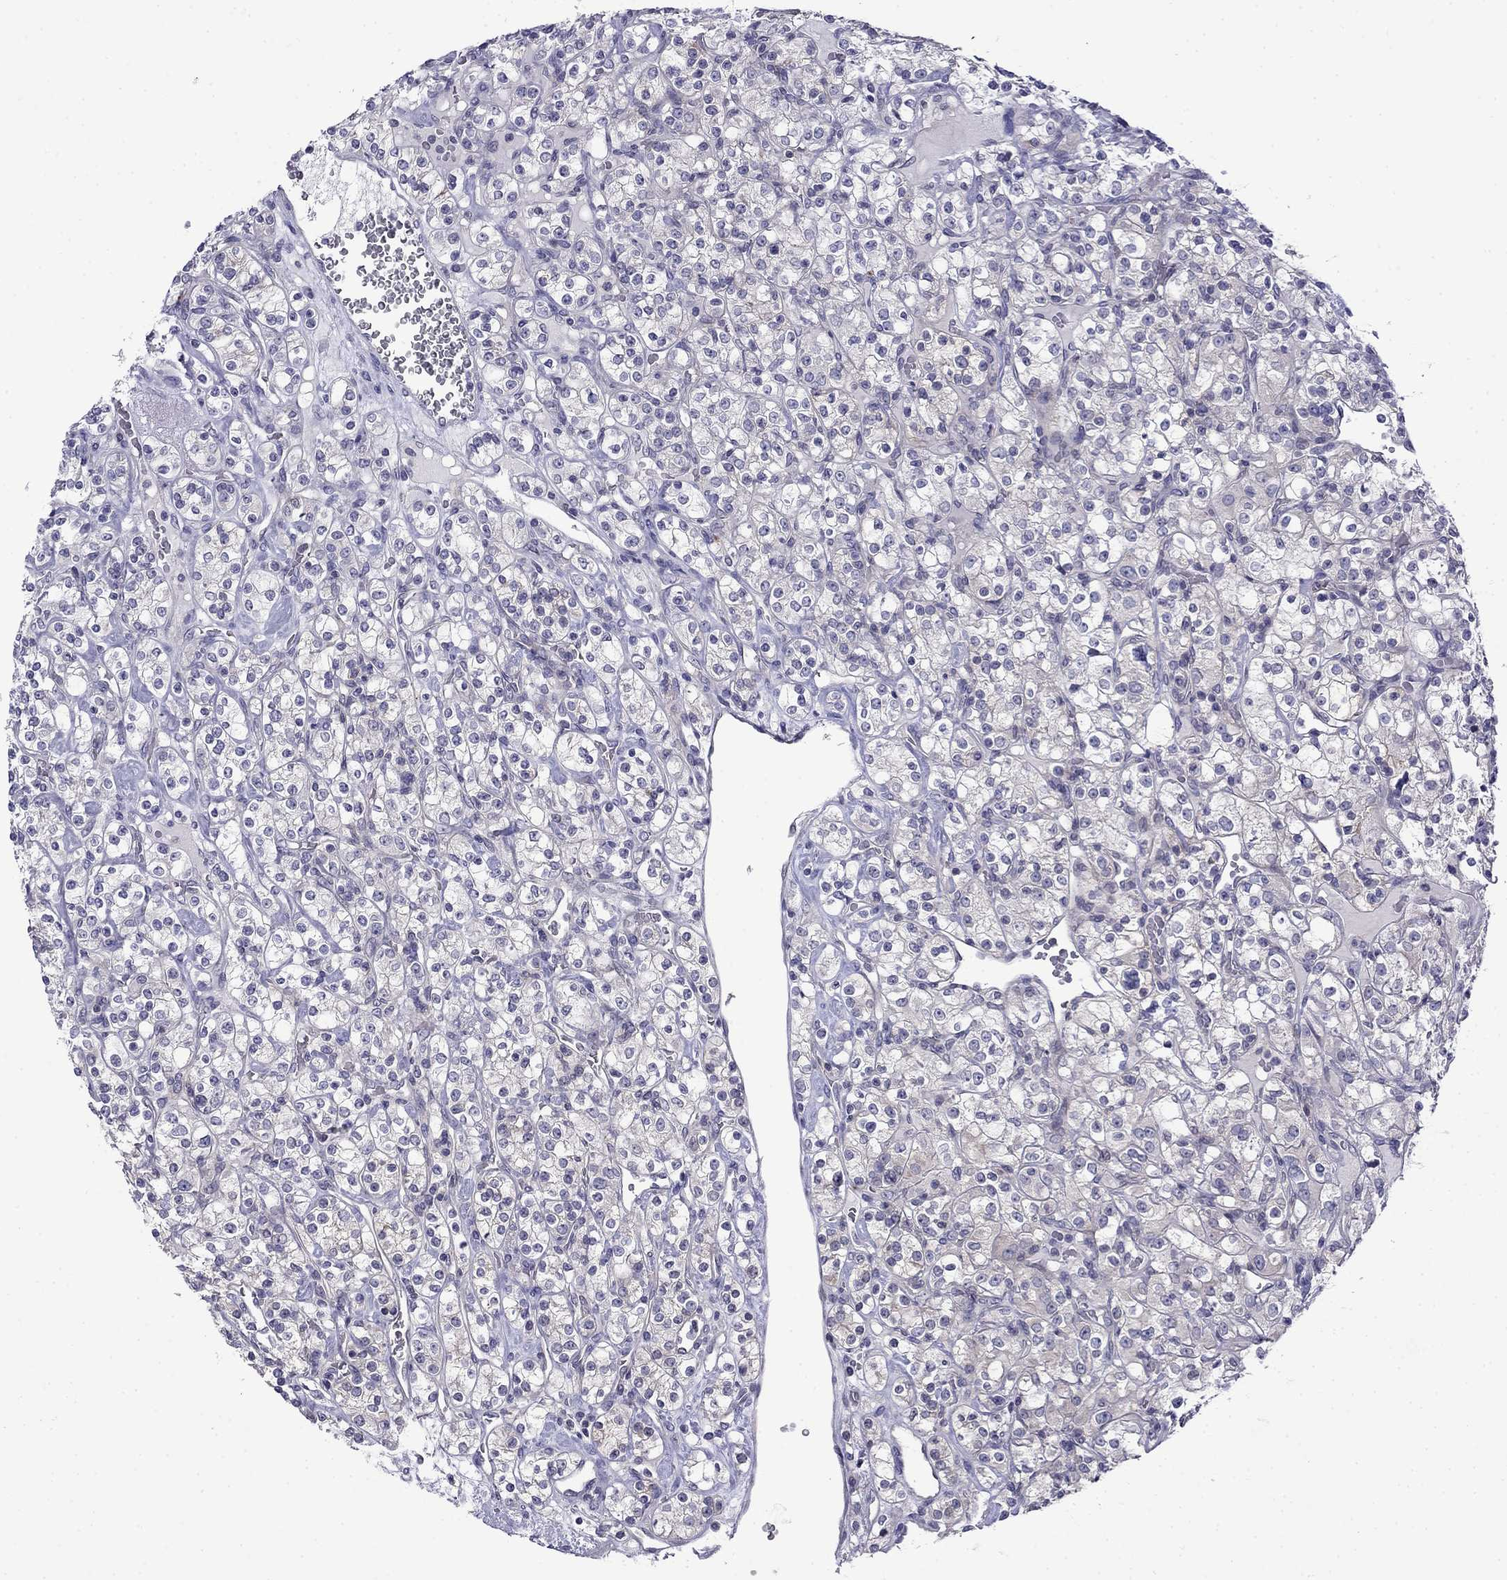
{"staining": {"intensity": "negative", "quantity": "none", "location": "none"}, "tissue": "renal cancer", "cell_type": "Tumor cells", "image_type": "cancer", "snomed": [{"axis": "morphology", "description": "Adenocarcinoma, NOS"}, {"axis": "topography", "description": "Kidney"}], "caption": "Immunohistochemistry of human renal adenocarcinoma shows no expression in tumor cells.", "gene": "PRR18", "patient": {"sex": "male", "age": 77}}